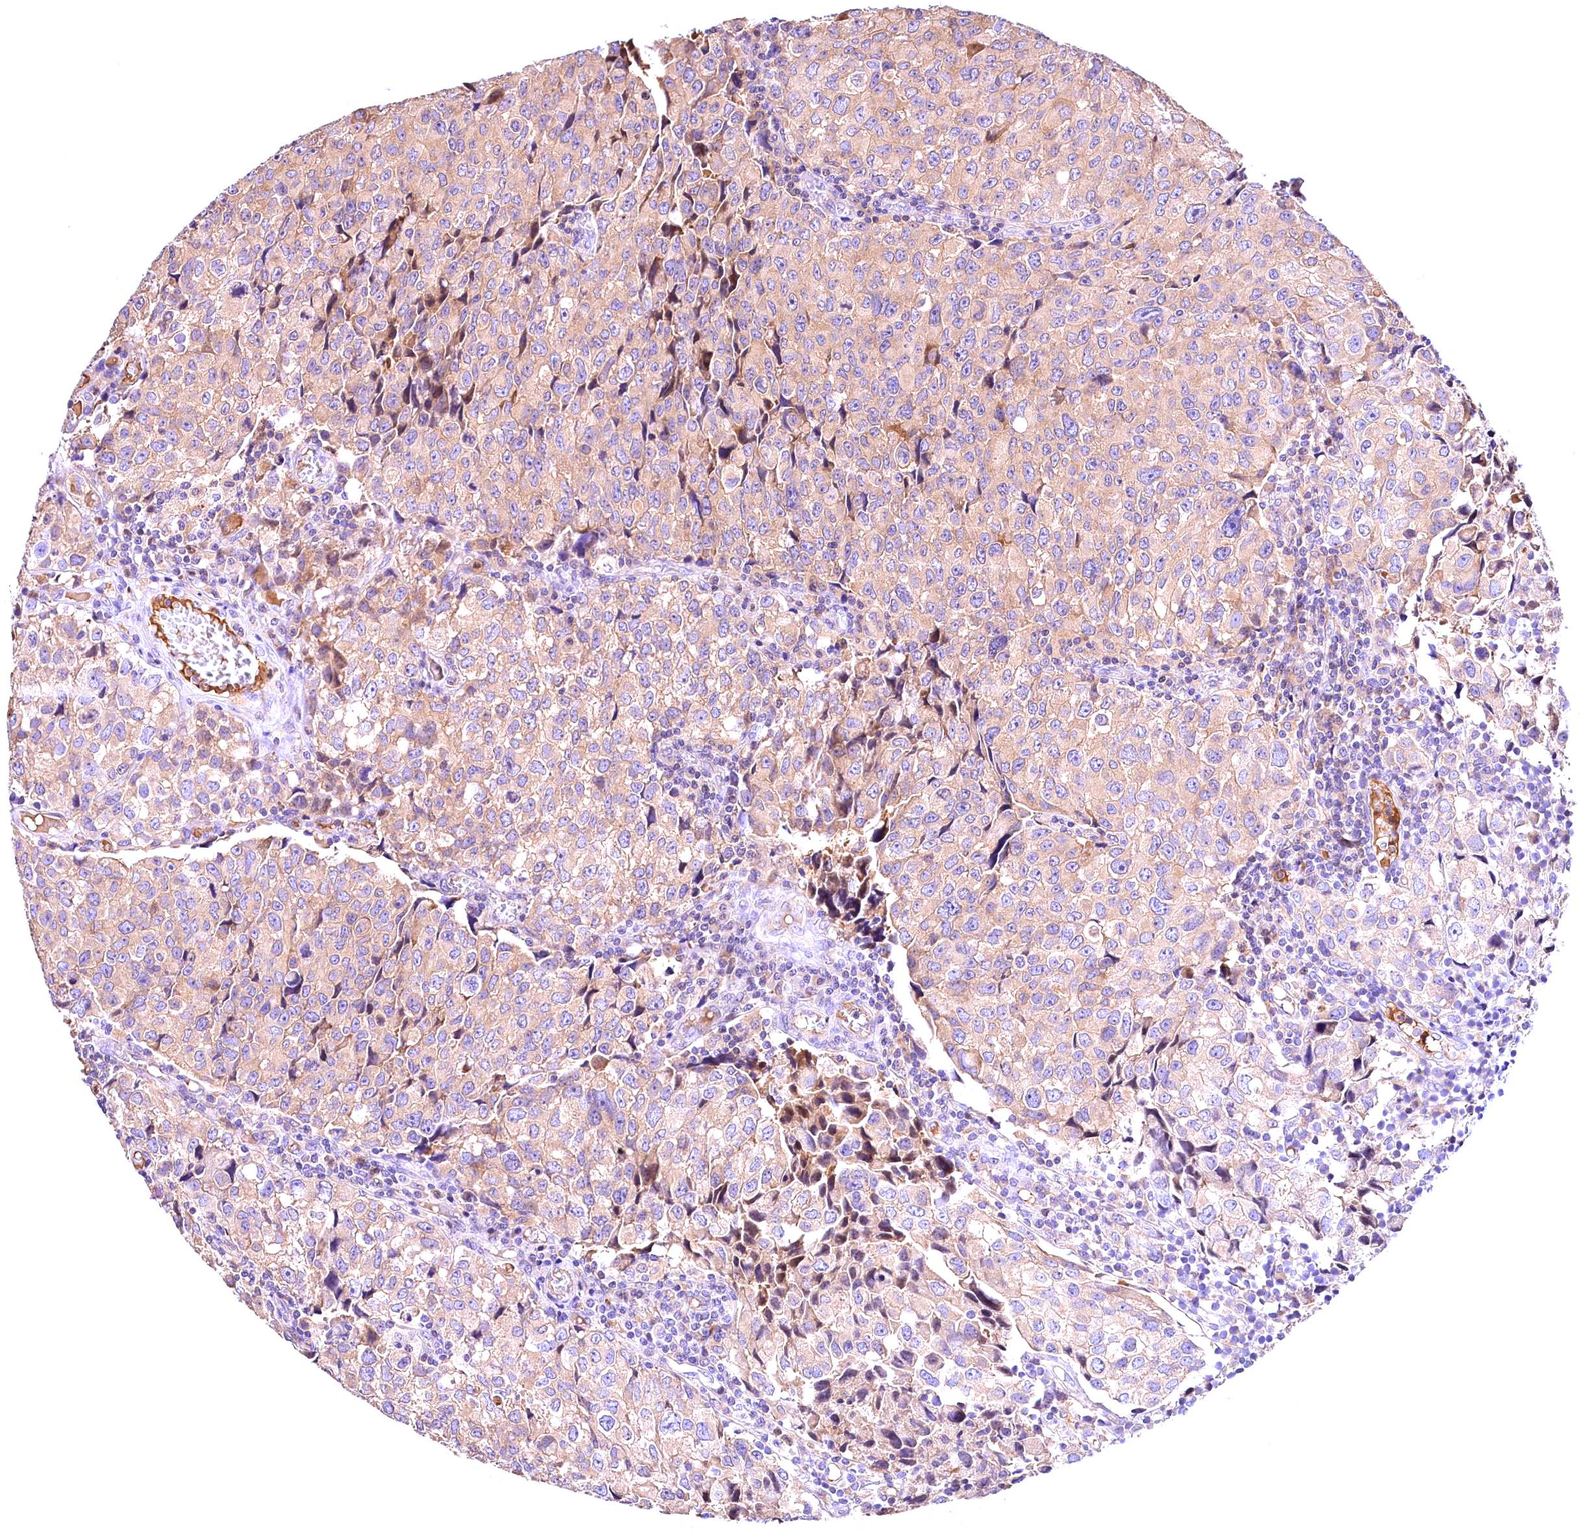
{"staining": {"intensity": "weak", "quantity": "25%-75%", "location": "cytoplasmic/membranous"}, "tissue": "urothelial cancer", "cell_type": "Tumor cells", "image_type": "cancer", "snomed": [{"axis": "morphology", "description": "Urothelial carcinoma, High grade"}, {"axis": "topography", "description": "Urinary bladder"}], "caption": "Urothelial cancer stained with a brown dye demonstrates weak cytoplasmic/membranous positive staining in about 25%-75% of tumor cells.", "gene": "ARMC6", "patient": {"sex": "female", "age": 75}}